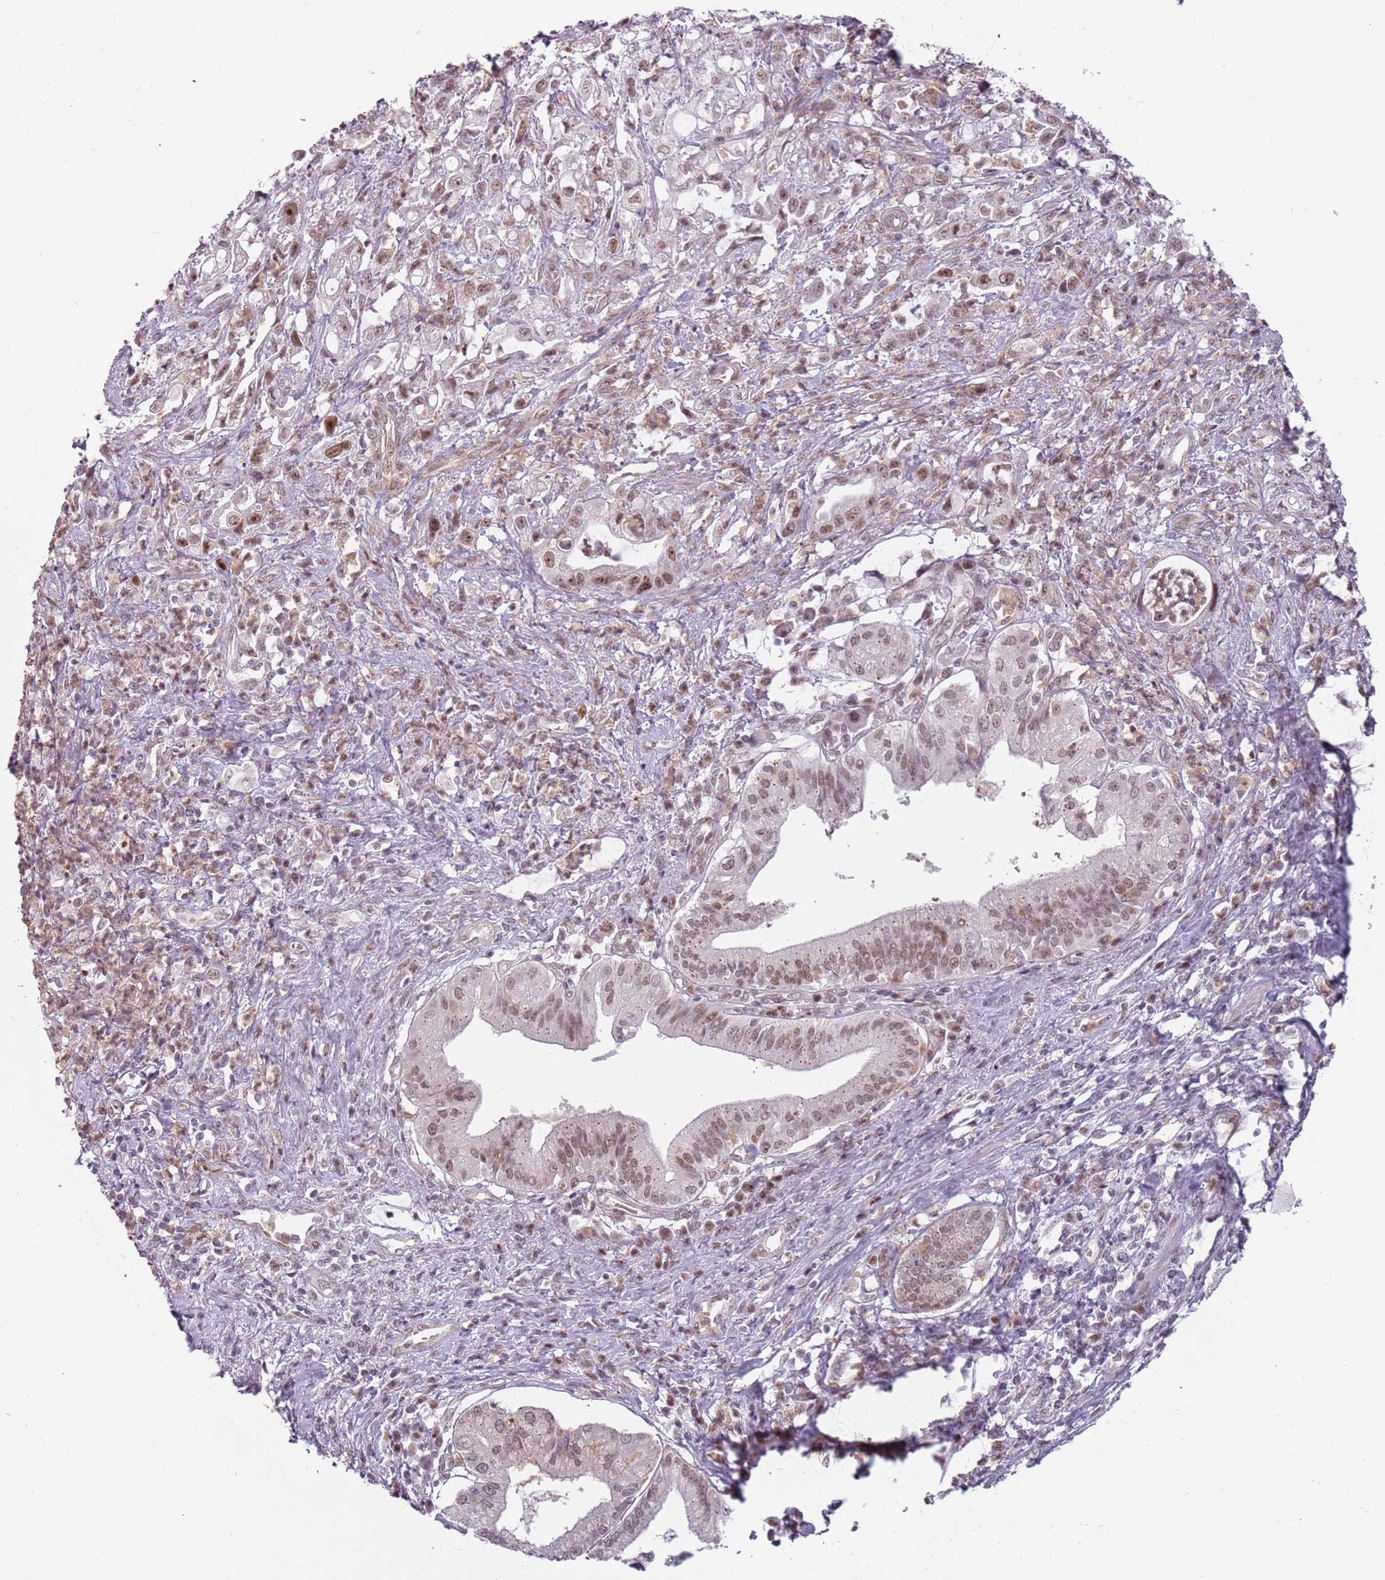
{"staining": {"intensity": "moderate", "quantity": ">75%", "location": "nuclear"}, "tissue": "pancreatic cancer", "cell_type": "Tumor cells", "image_type": "cancer", "snomed": [{"axis": "morphology", "description": "Adenocarcinoma, NOS"}, {"axis": "topography", "description": "Pancreas"}], "caption": "Human pancreatic cancer (adenocarcinoma) stained with a protein marker shows moderate staining in tumor cells.", "gene": "REXO4", "patient": {"sex": "female", "age": 61}}